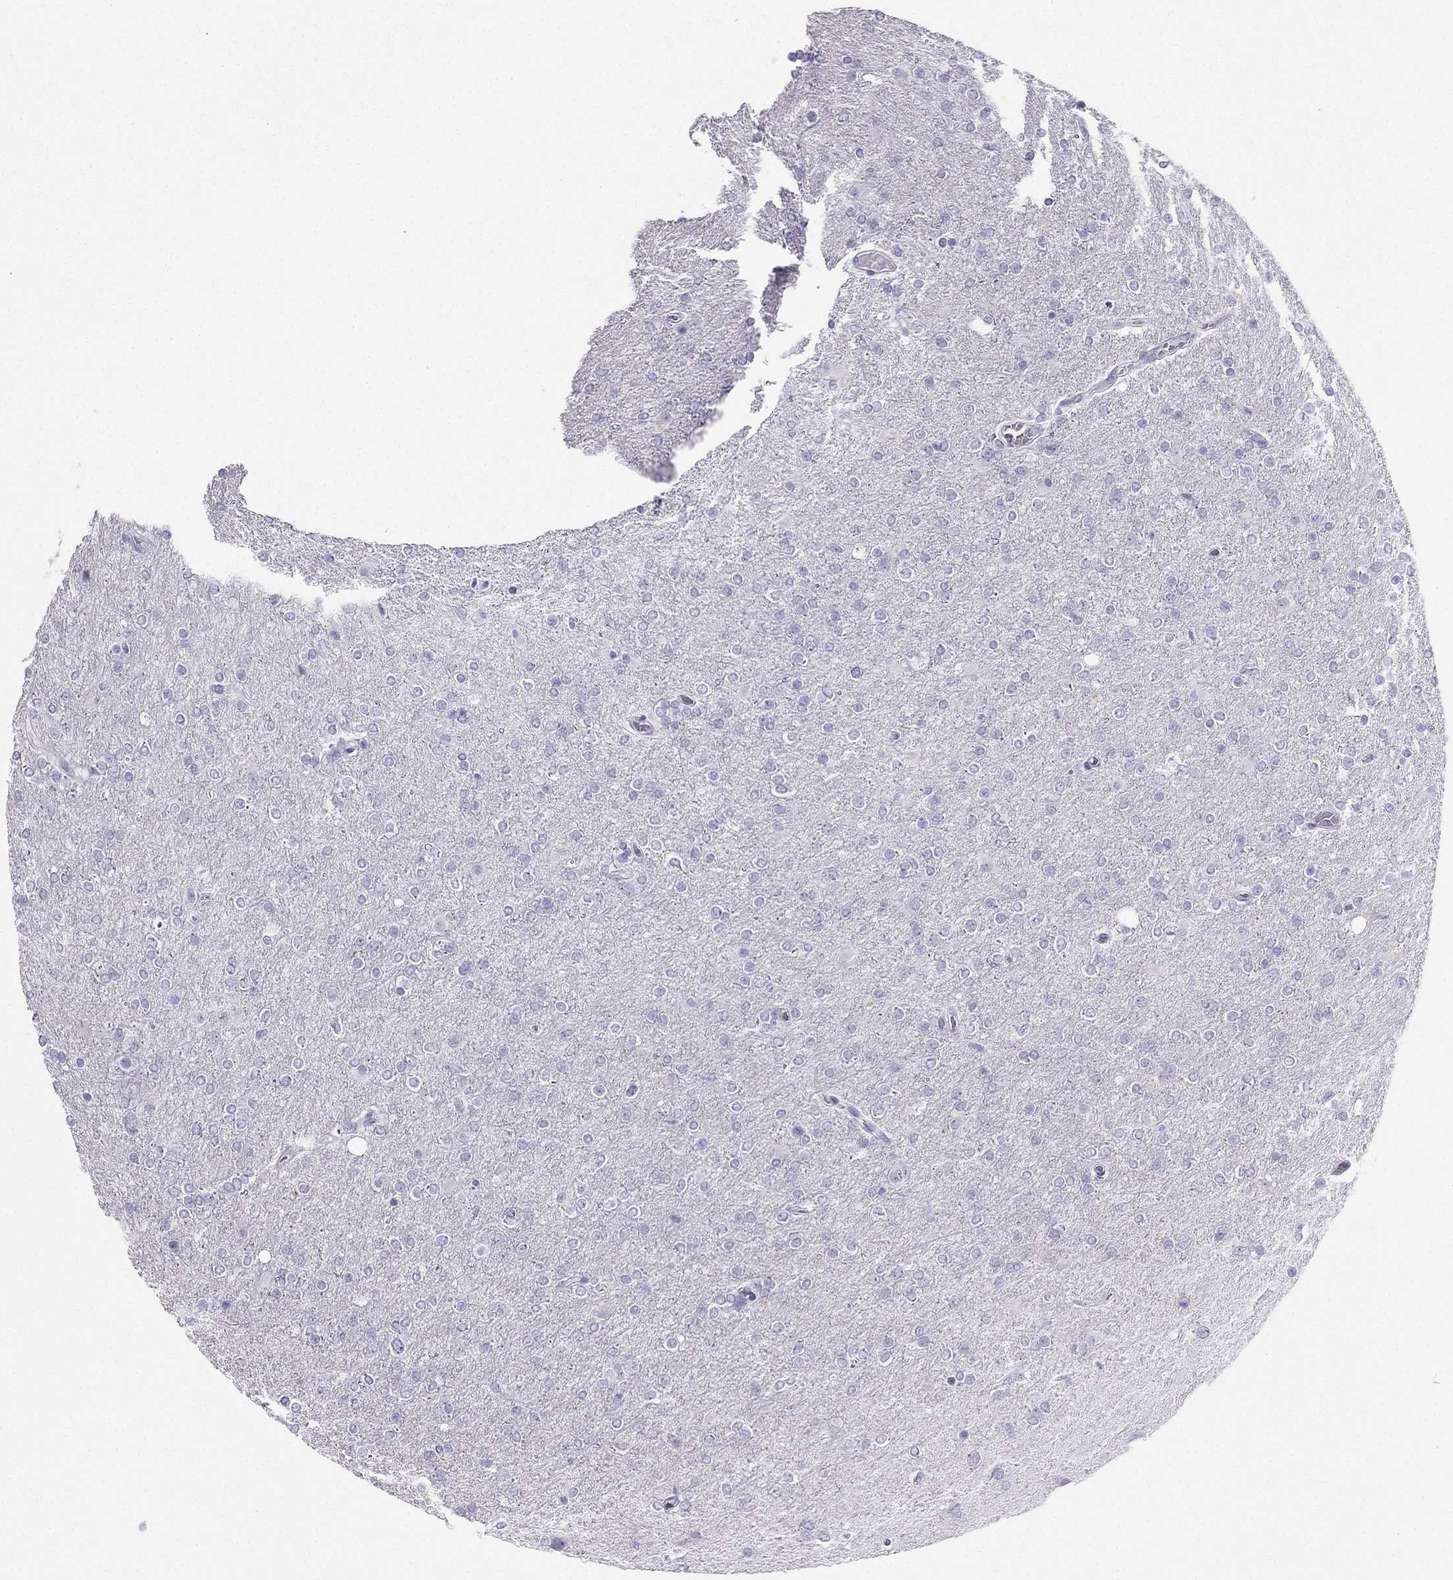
{"staining": {"intensity": "negative", "quantity": "none", "location": "none"}, "tissue": "glioma", "cell_type": "Tumor cells", "image_type": "cancer", "snomed": [{"axis": "morphology", "description": "Glioma, malignant, High grade"}, {"axis": "topography", "description": "Cerebral cortex"}], "caption": "There is no significant staining in tumor cells of glioma. (DAB (3,3'-diaminobenzidine) immunohistochemistry visualized using brightfield microscopy, high magnification).", "gene": "TFF3", "patient": {"sex": "male", "age": 70}}